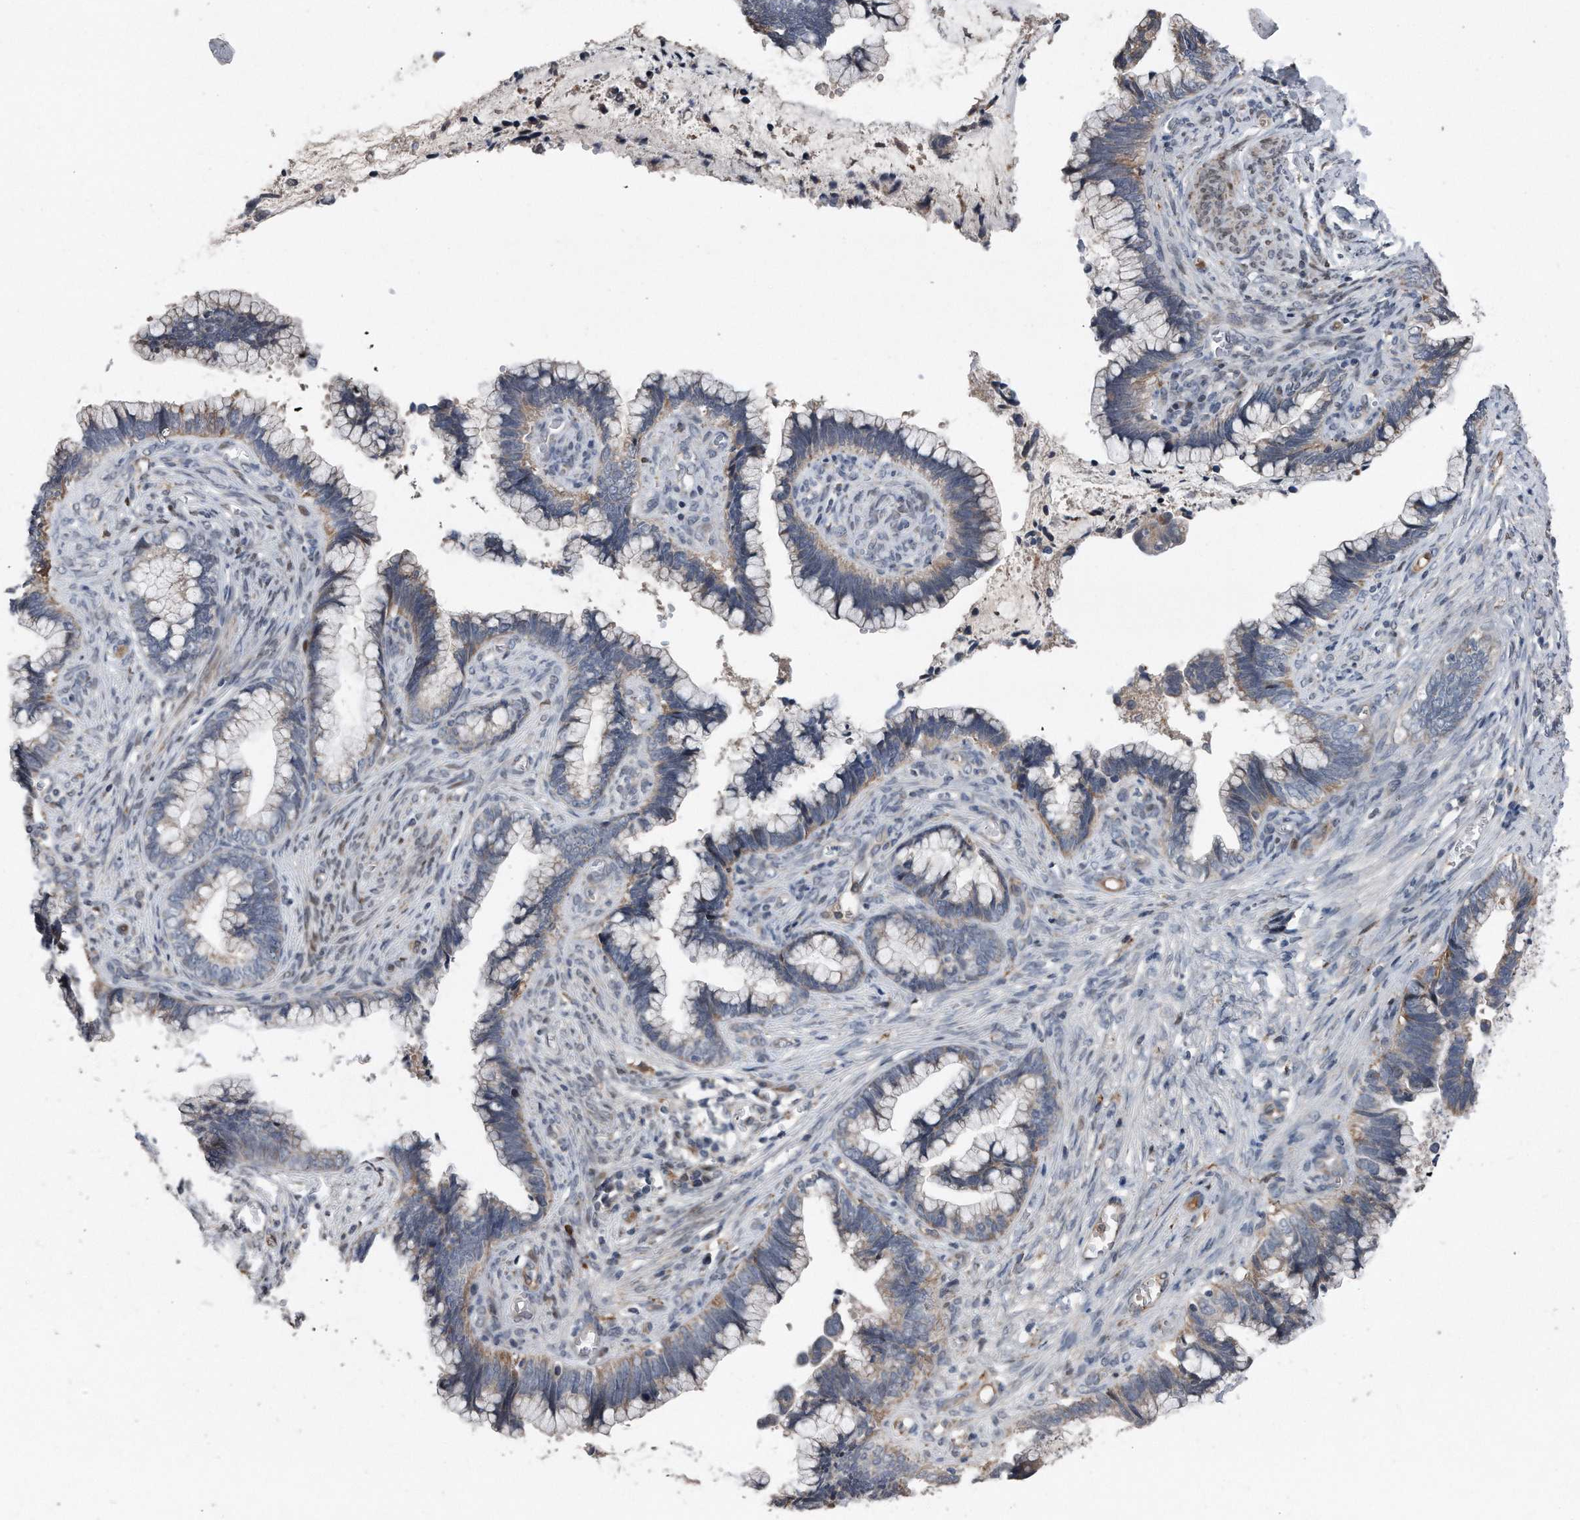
{"staining": {"intensity": "weak", "quantity": "<25%", "location": "cytoplasmic/membranous"}, "tissue": "cervical cancer", "cell_type": "Tumor cells", "image_type": "cancer", "snomed": [{"axis": "morphology", "description": "Adenocarcinoma, NOS"}, {"axis": "topography", "description": "Cervix"}], "caption": "High power microscopy histopathology image of an IHC micrograph of cervical cancer, revealing no significant positivity in tumor cells. (DAB IHC visualized using brightfield microscopy, high magnification).", "gene": "DST", "patient": {"sex": "female", "age": 44}}